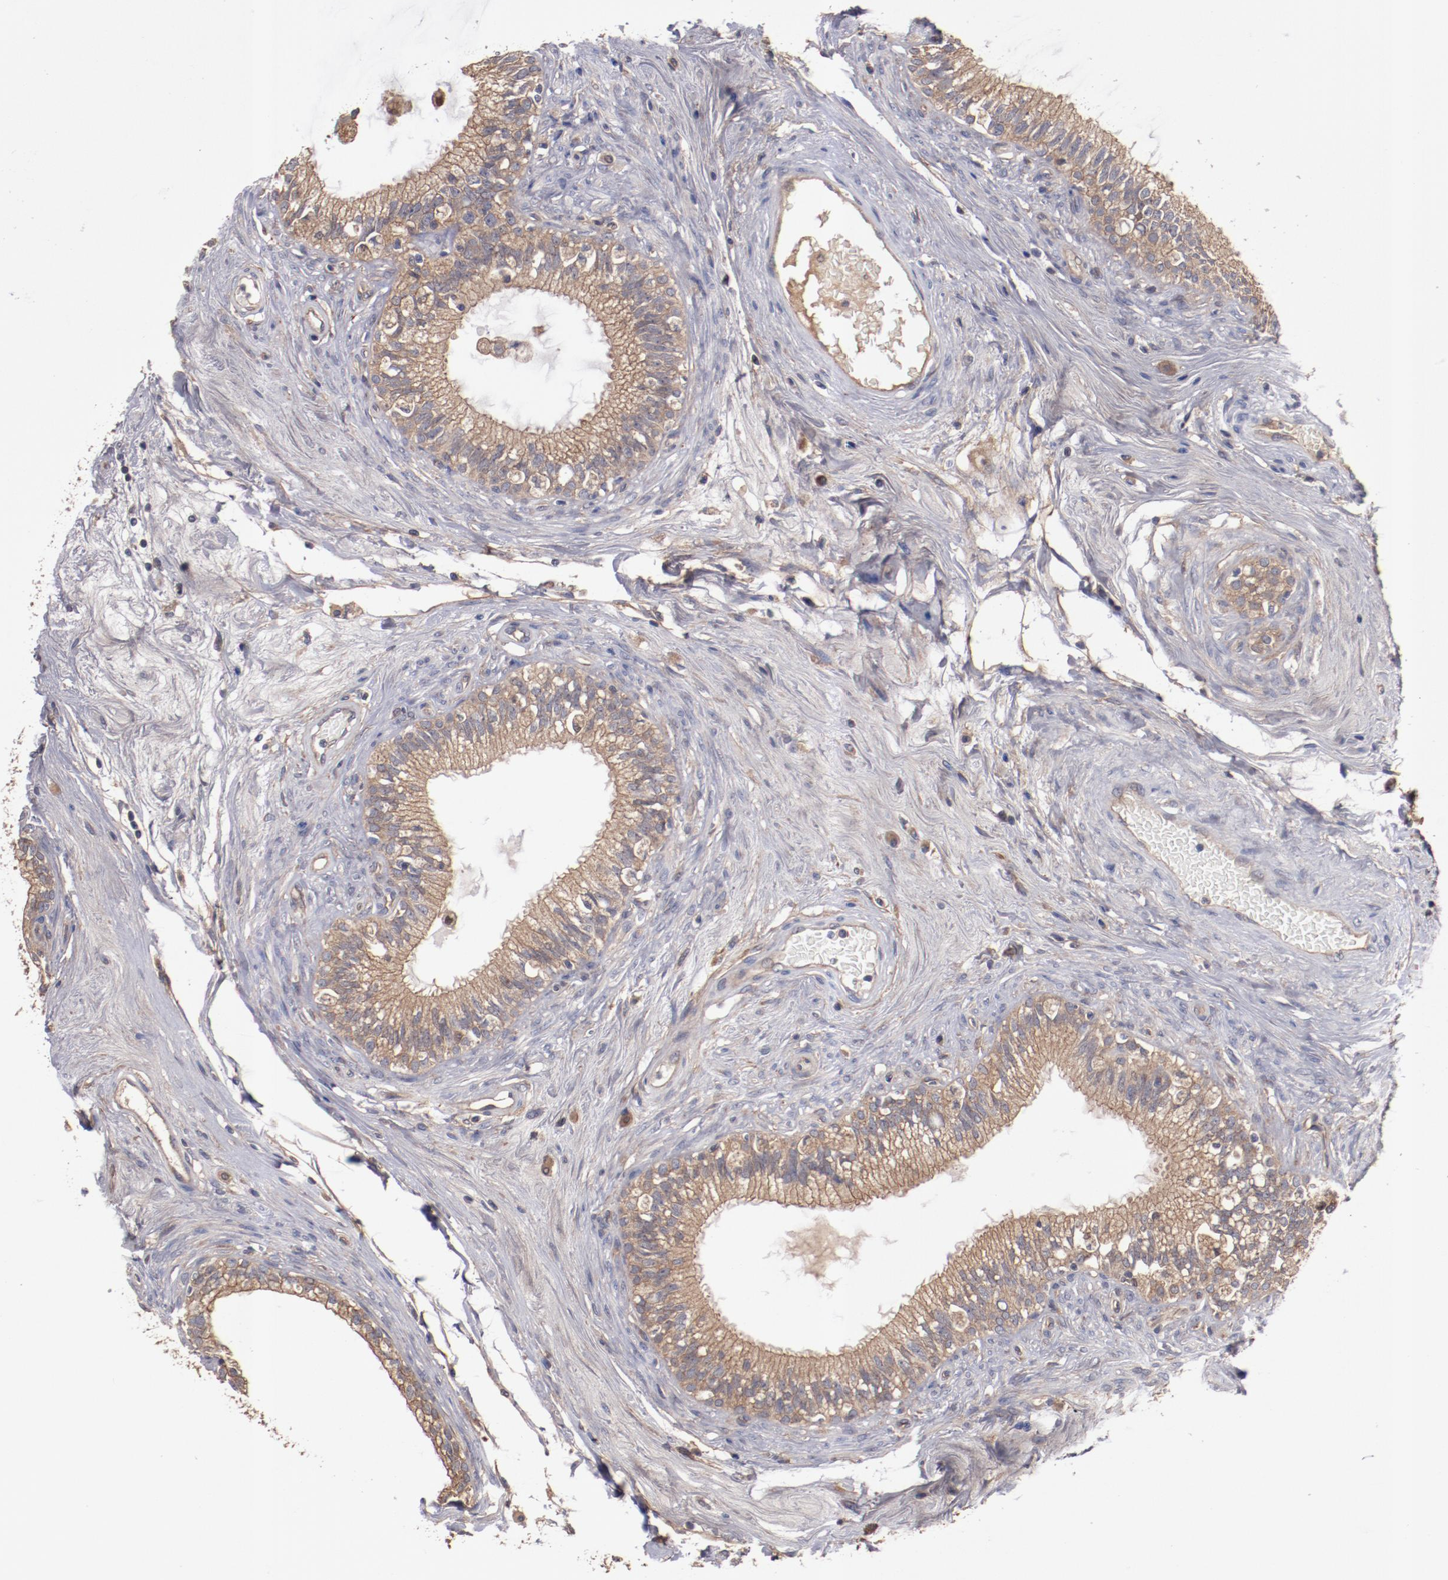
{"staining": {"intensity": "moderate", "quantity": ">75%", "location": "cytoplasmic/membranous"}, "tissue": "epididymis", "cell_type": "Glandular cells", "image_type": "normal", "snomed": [{"axis": "morphology", "description": "Normal tissue, NOS"}, {"axis": "morphology", "description": "Inflammation, NOS"}, {"axis": "topography", "description": "Epididymis"}], "caption": "Epididymis stained for a protein (brown) demonstrates moderate cytoplasmic/membranous positive staining in about >75% of glandular cells.", "gene": "DNAAF2", "patient": {"sex": "male", "age": 84}}